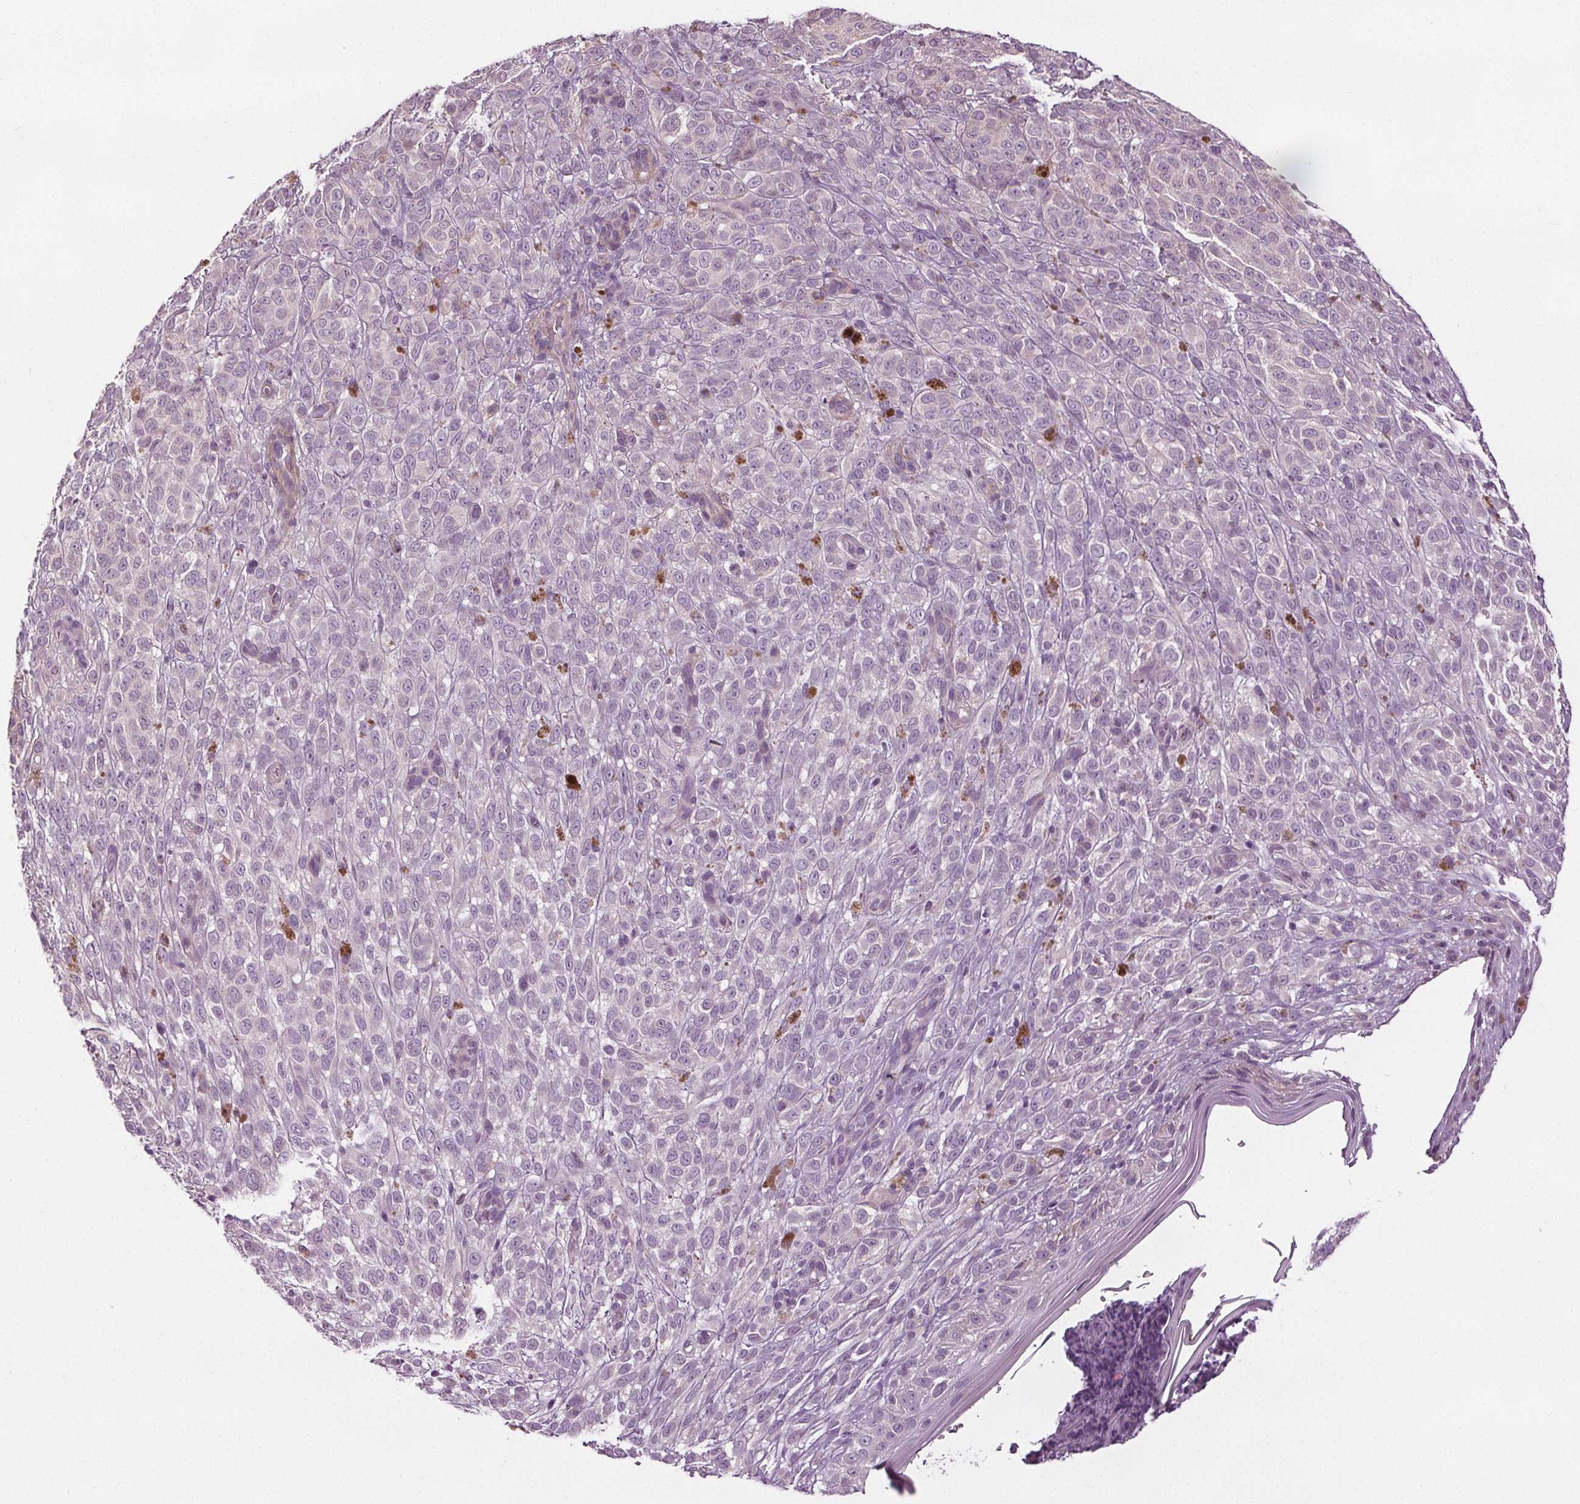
{"staining": {"intensity": "negative", "quantity": "none", "location": "none"}, "tissue": "melanoma", "cell_type": "Tumor cells", "image_type": "cancer", "snomed": [{"axis": "morphology", "description": "Malignant melanoma, NOS"}, {"axis": "topography", "description": "Skin"}], "caption": "The histopathology image reveals no staining of tumor cells in malignant melanoma.", "gene": "RASA1", "patient": {"sex": "female", "age": 86}}